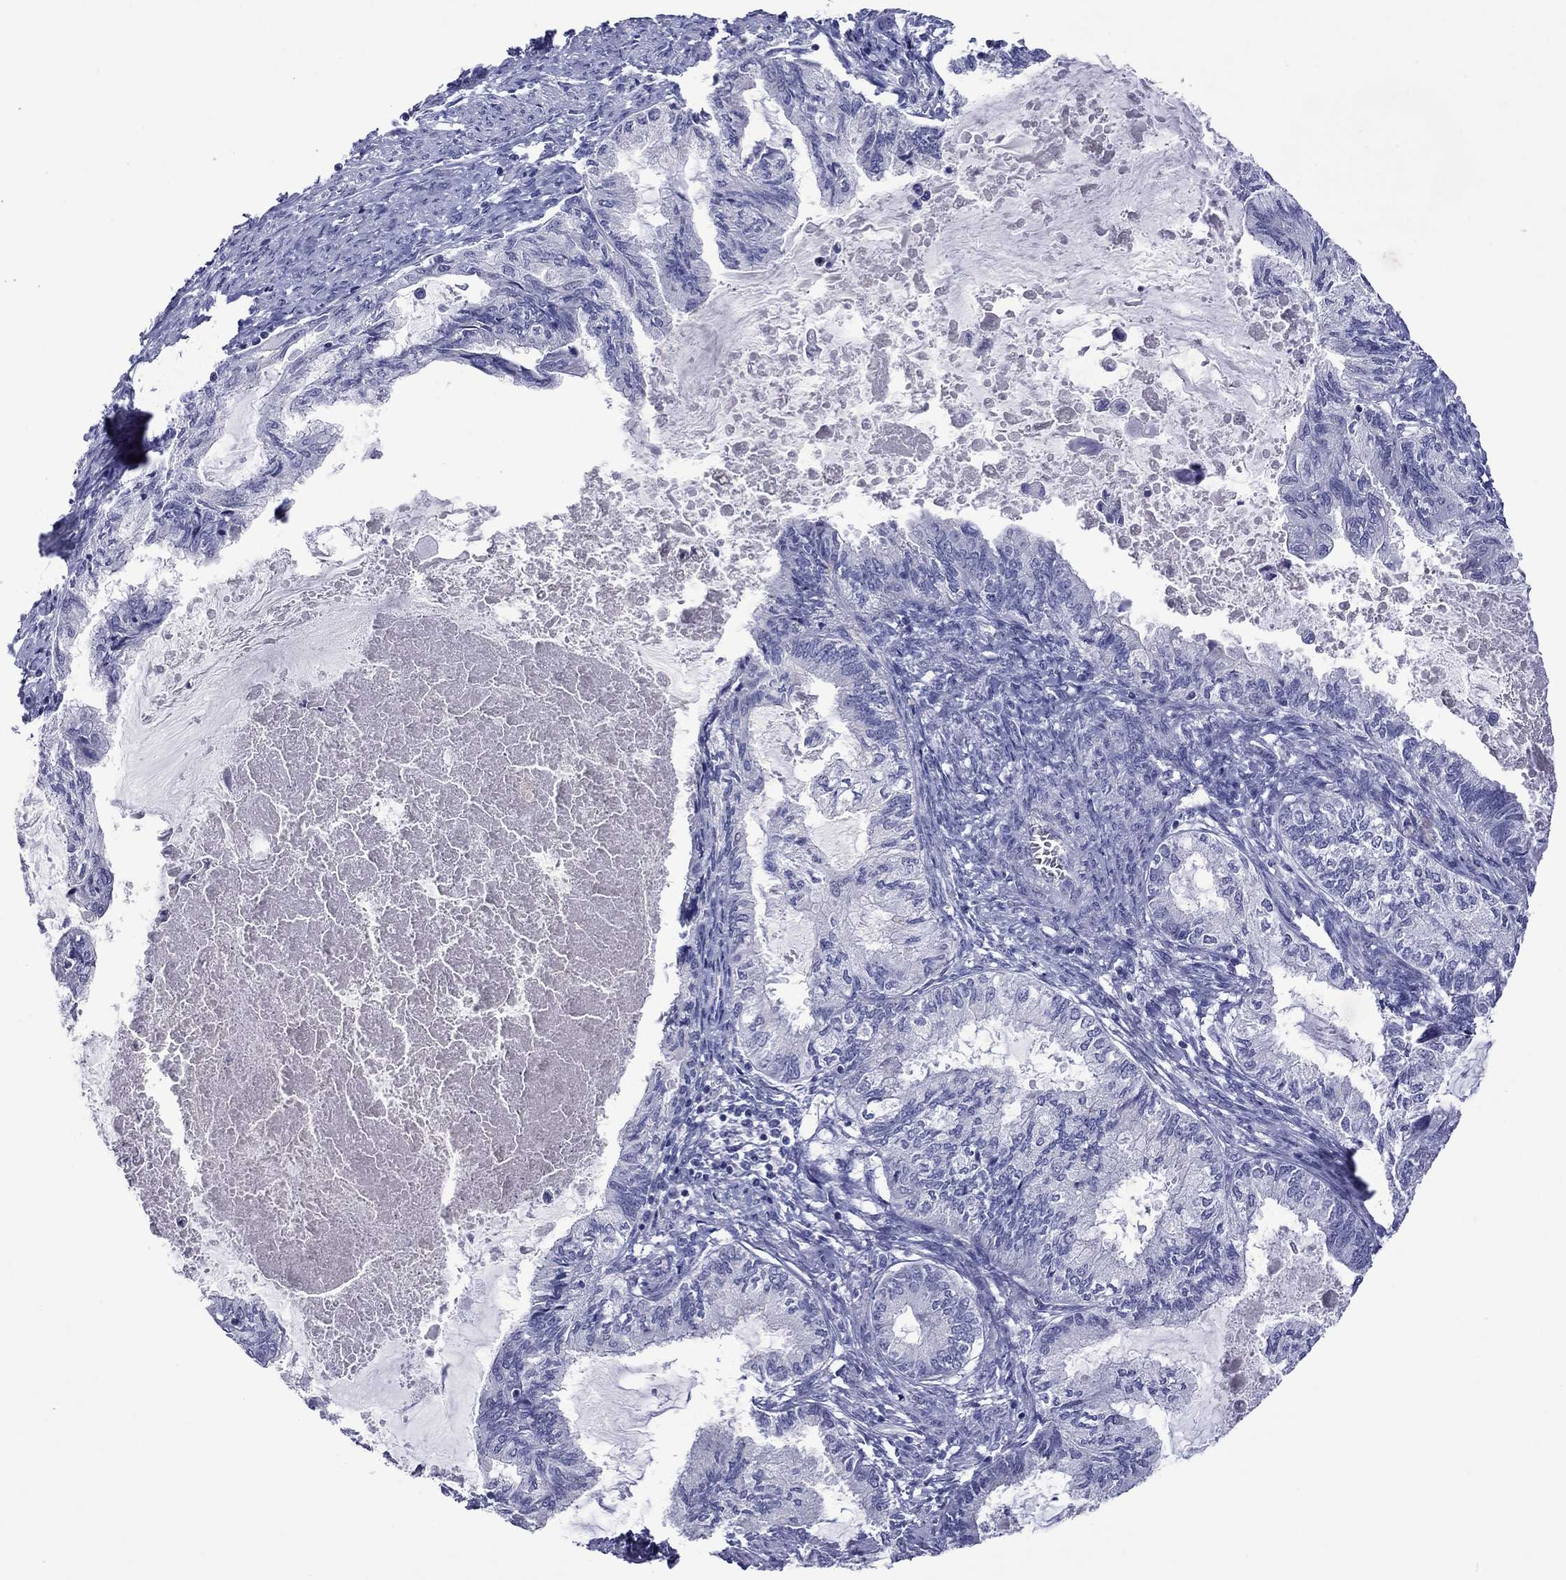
{"staining": {"intensity": "negative", "quantity": "none", "location": "none"}, "tissue": "endometrial cancer", "cell_type": "Tumor cells", "image_type": "cancer", "snomed": [{"axis": "morphology", "description": "Adenocarcinoma, NOS"}, {"axis": "topography", "description": "Endometrium"}], "caption": "This is a photomicrograph of immunohistochemistry staining of endometrial cancer, which shows no staining in tumor cells.", "gene": "PIWIL1", "patient": {"sex": "female", "age": 86}}